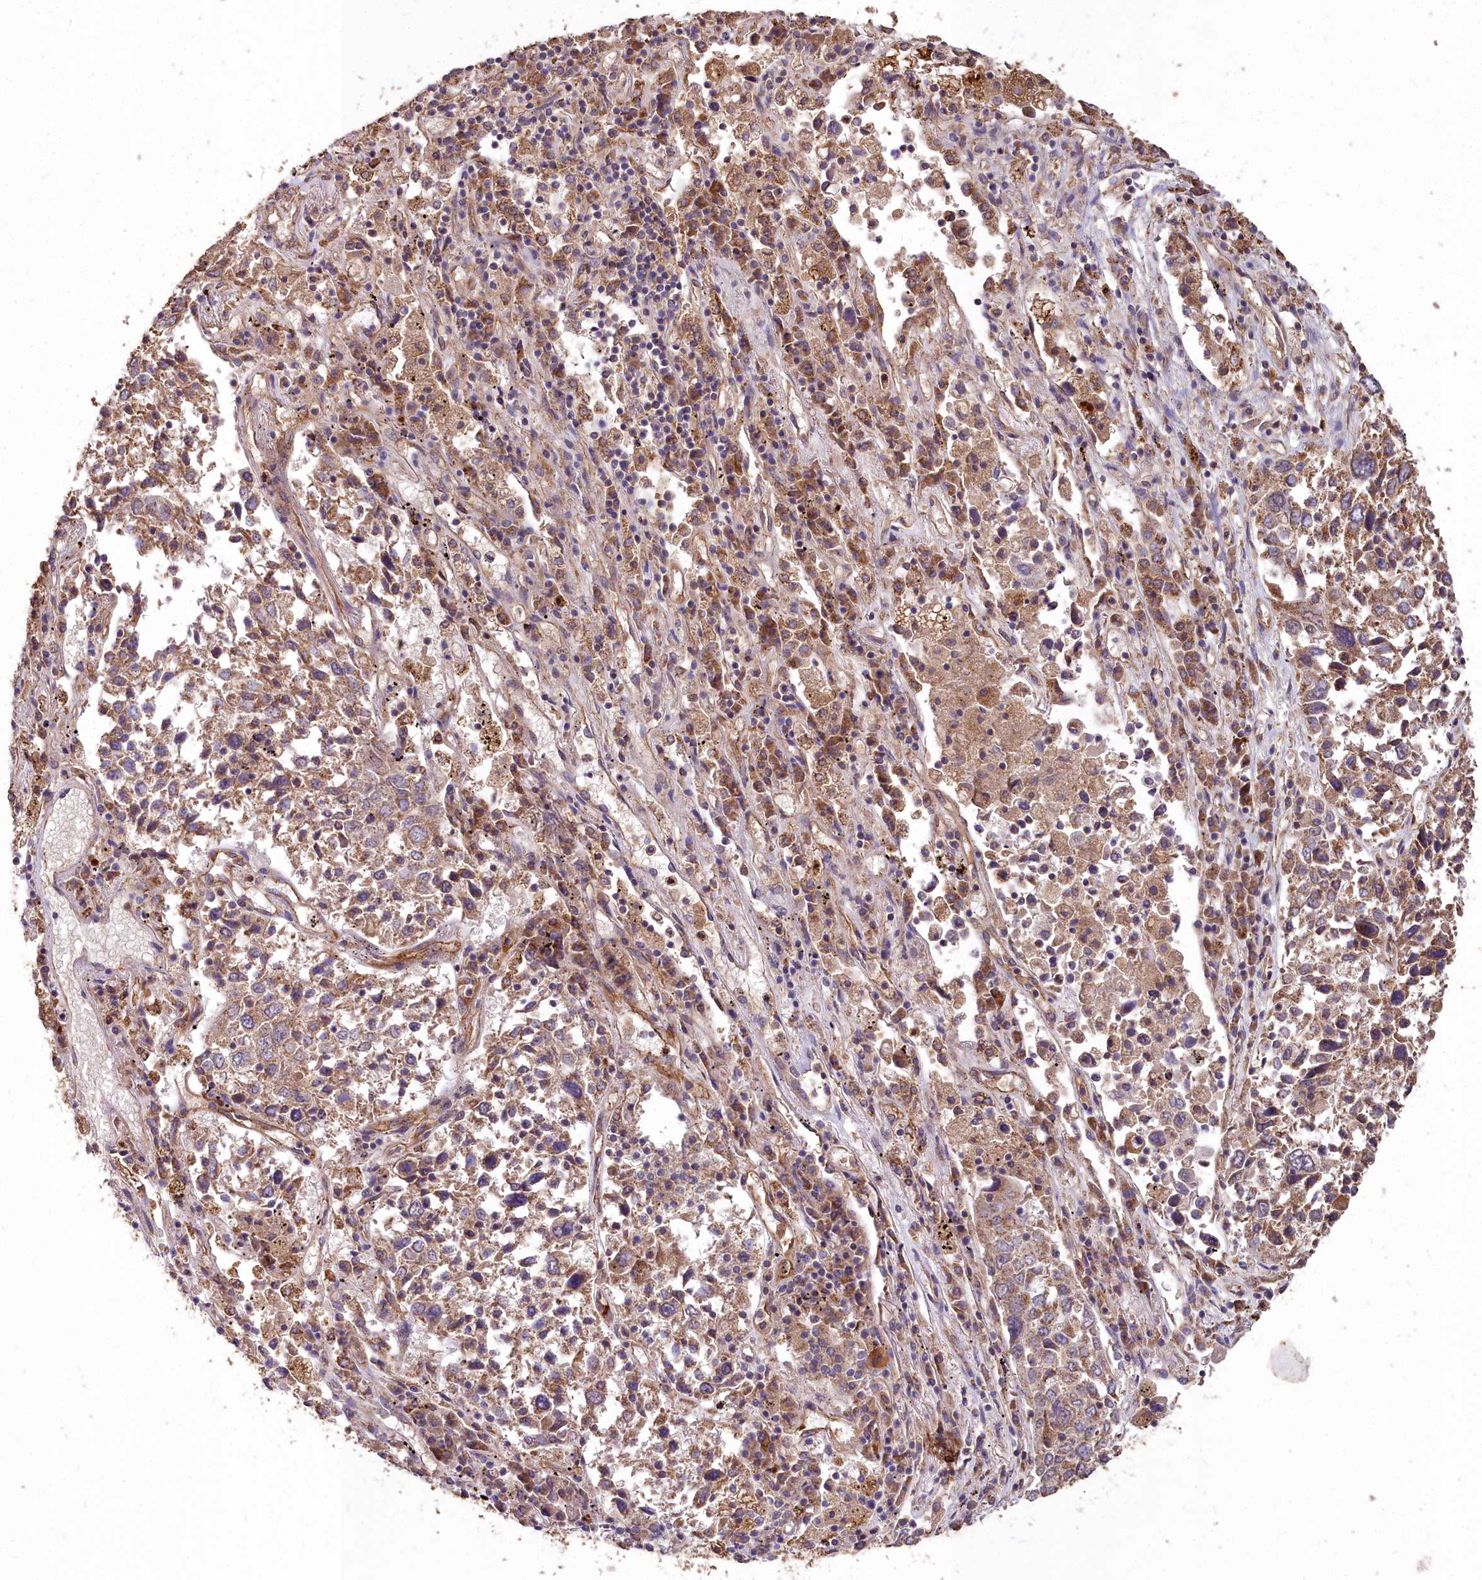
{"staining": {"intensity": "moderate", "quantity": ">75%", "location": "cytoplasmic/membranous"}, "tissue": "lung cancer", "cell_type": "Tumor cells", "image_type": "cancer", "snomed": [{"axis": "morphology", "description": "Squamous cell carcinoma, NOS"}, {"axis": "topography", "description": "Lung"}], "caption": "Immunohistochemistry photomicrograph of neoplastic tissue: human squamous cell carcinoma (lung) stained using immunohistochemistry (IHC) reveals medium levels of moderate protein expression localized specifically in the cytoplasmic/membranous of tumor cells, appearing as a cytoplasmic/membranous brown color.", "gene": "CEMIP2", "patient": {"sex": "male", "age": 65}}